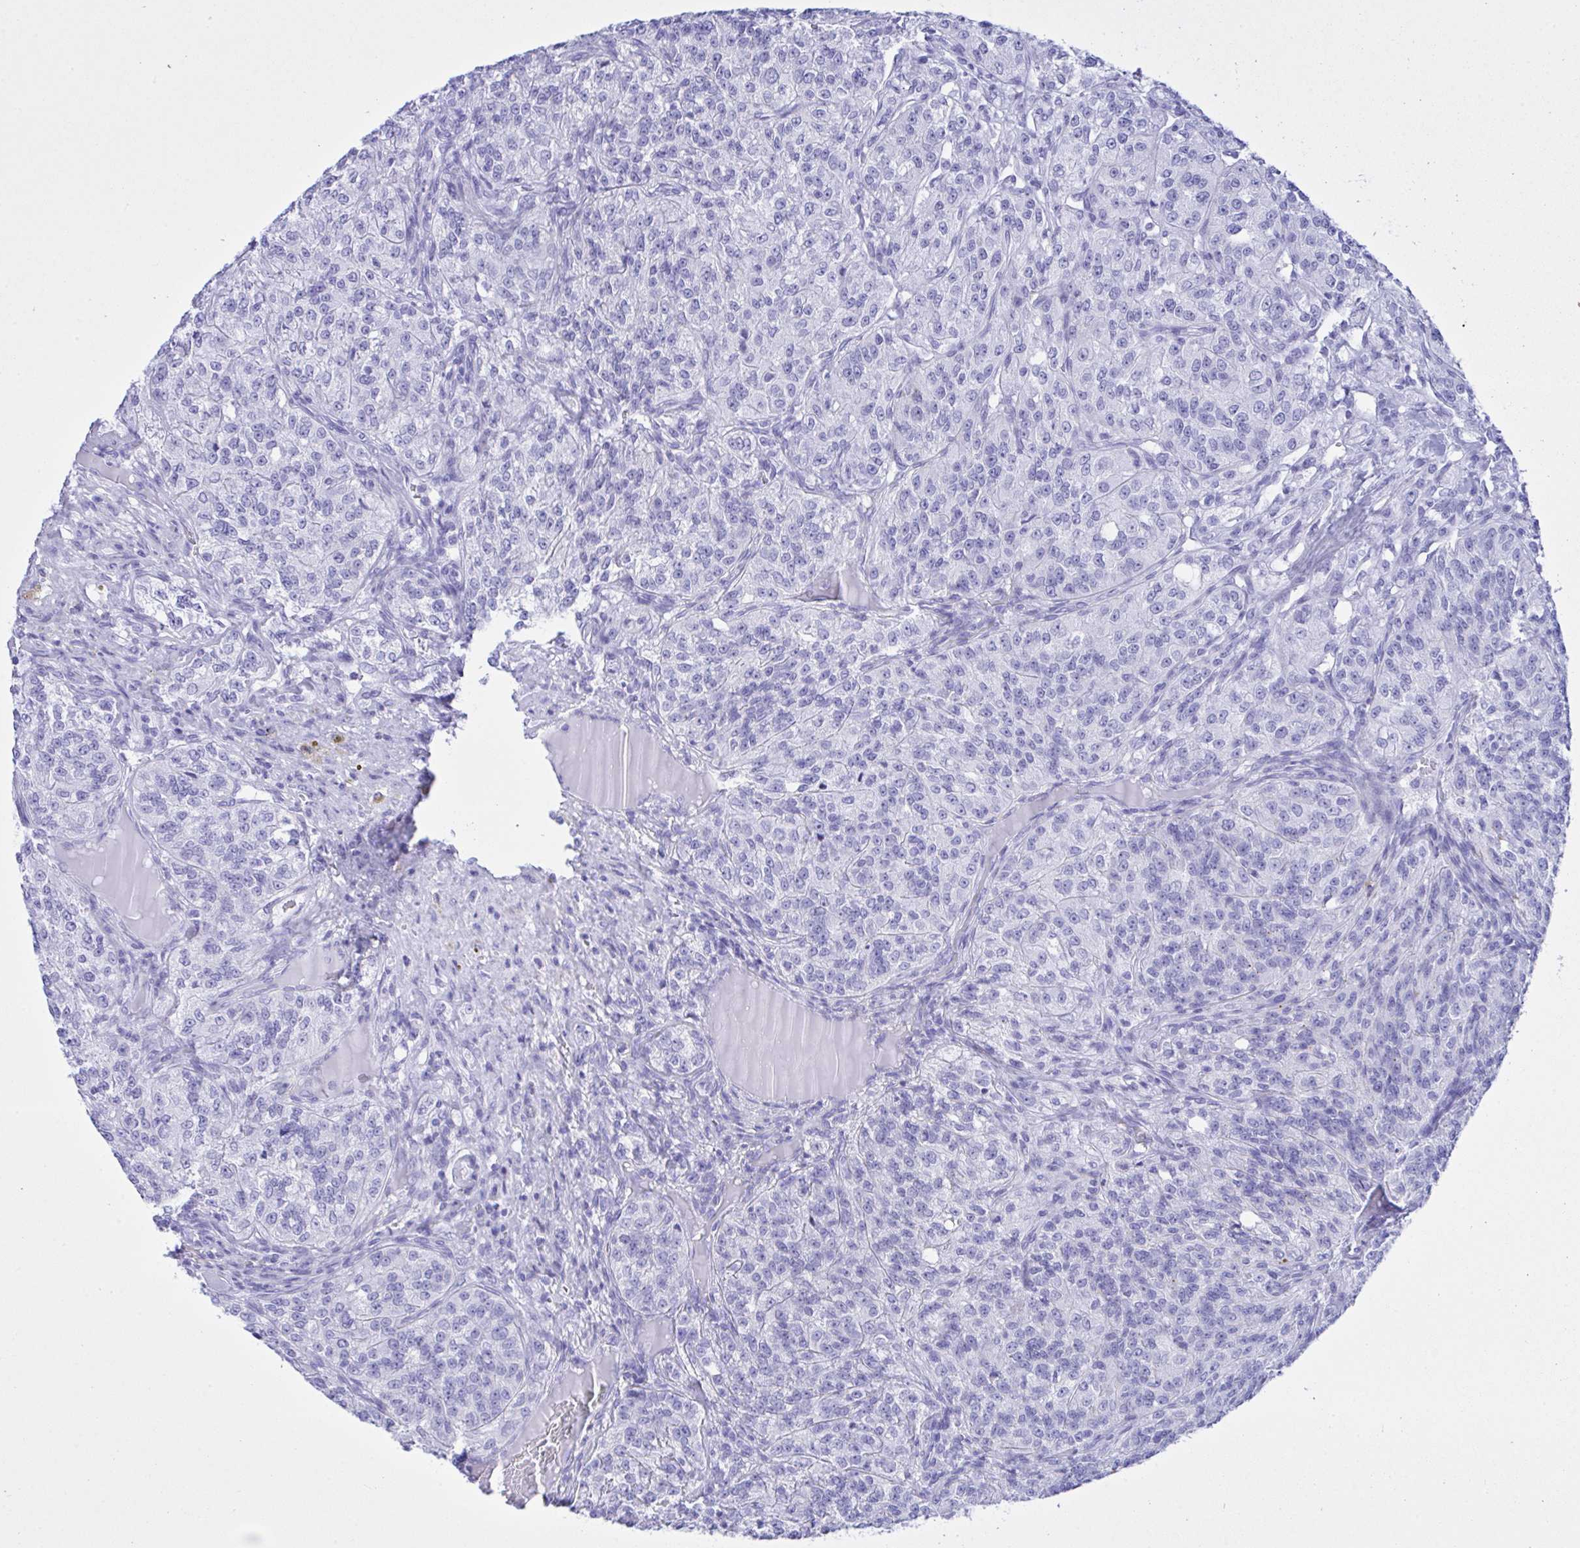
{"staining": {"intensity": "negative", "quantity": "none", "location": "none"}, "tissue": "renal cancer", "cell_type": "Tumor cells", "image_type": "cancer", "snomed": [{"axis": "morphology", "description": "Adenocarcinoma, NOS"}, {"axis": "topography", "description": "Kidney"}], "caption": "Image shows no significant protein expression in tumor cells of adenocarcinoma (renal).", "gene": "SELENOV", "patient": {"sex": "female", "age": 63}}